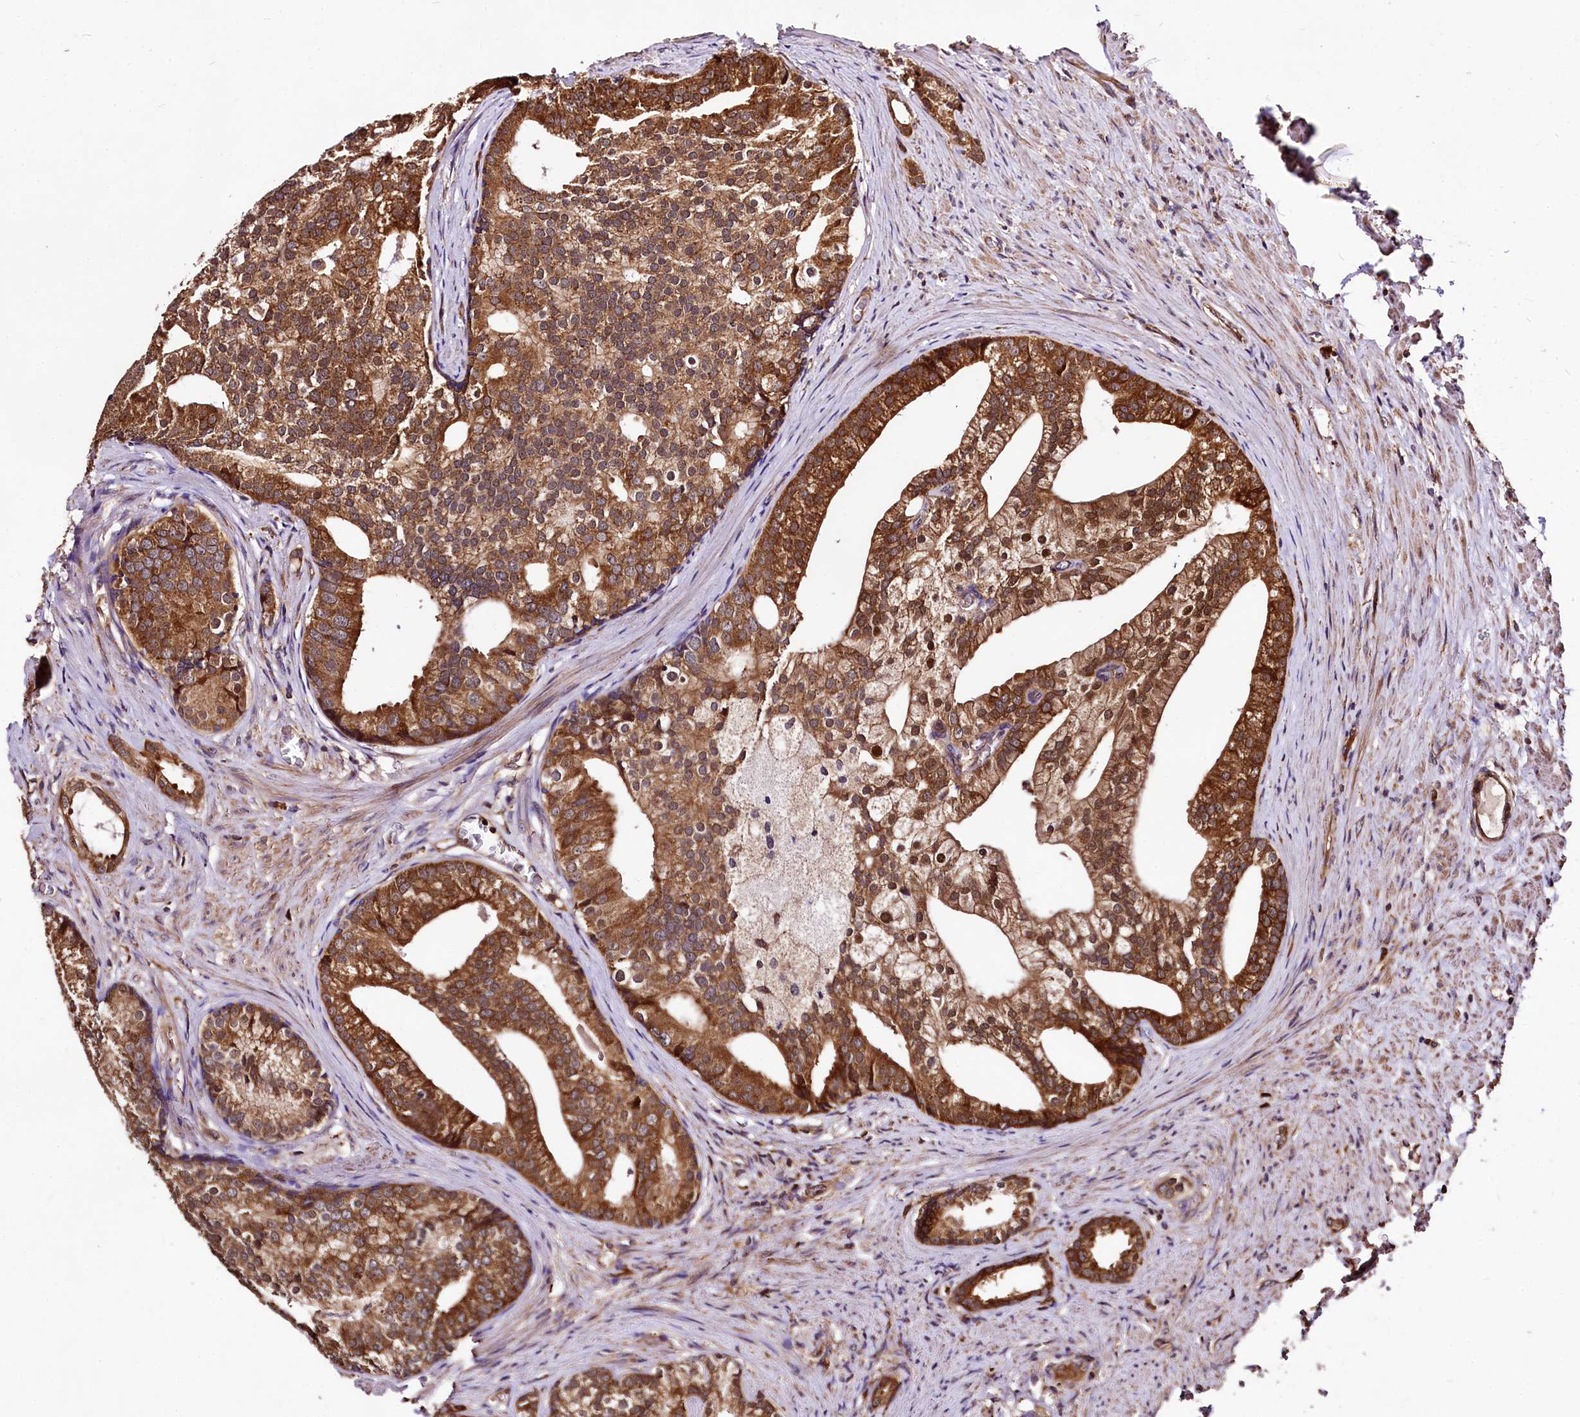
{"staining": {"intensity": "strong", "quantity": ">75%", "location": "cytoplasmic/membranous"}, "tissue": "prostate cancer", "cell_type": "Tumor cells", "image_type": "cancer", "snomed": [{"axis": "morphology", "description": "Adenocarcinoma, Low grade"}, {"axis": "topography", "description": "Prostate"}], "caption": "High-magnification brightfield microscopy of low-grade adenocarcinoma (prostate) stained with DAB (brown) and counterstained with hematoxylin (blue). tumor cells exhibit strong cytoplasmic/membranous expression is appreciated in about>75% of cells.", "gene": "LRSAM1", "patient": {"sex": "male", "age": 71}}